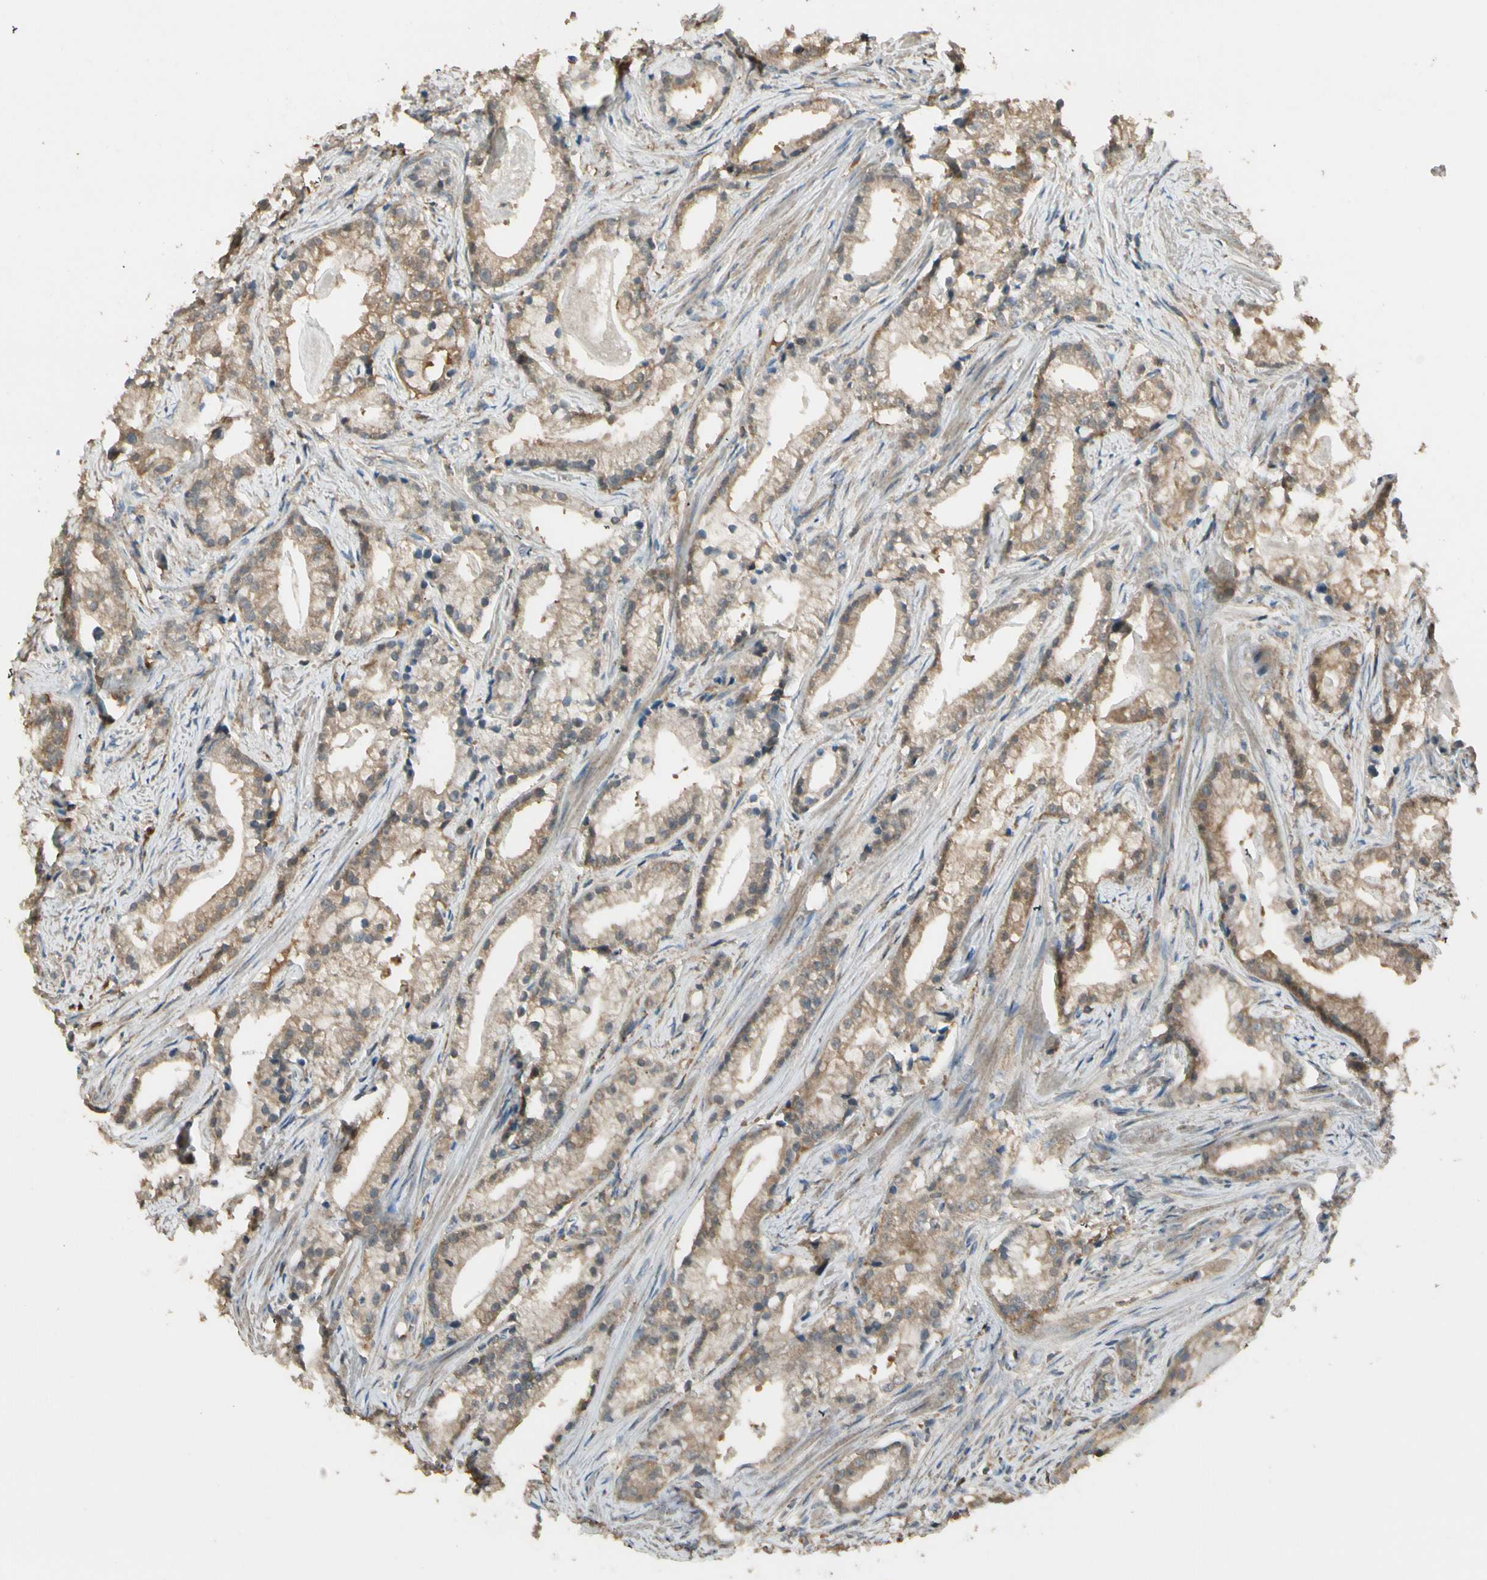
{"staining": {"intensity": "moderate", "quantity": "25%-75%", "location": "cytoplasmic/membranous"}, "tissue": "prostate cancer", "cell_type": "Tumor cells", "image_type": "cancer", "snomed": [{"axis": "morphology", "description": "Adenocarcinoma, Low grade"}, {"axis": "topography", "description": "Prostate"}], "caption": "Immunohistochemical staining of human prostate cancer (adenocarcinoma (low-grade)) exhibits medium levels of moderate cytoplasmic/membranous staining in approximately 25%-75% of tumor cells.", "gene": "PLXNA1", "patient": {"sex": "male", "age": 59}}